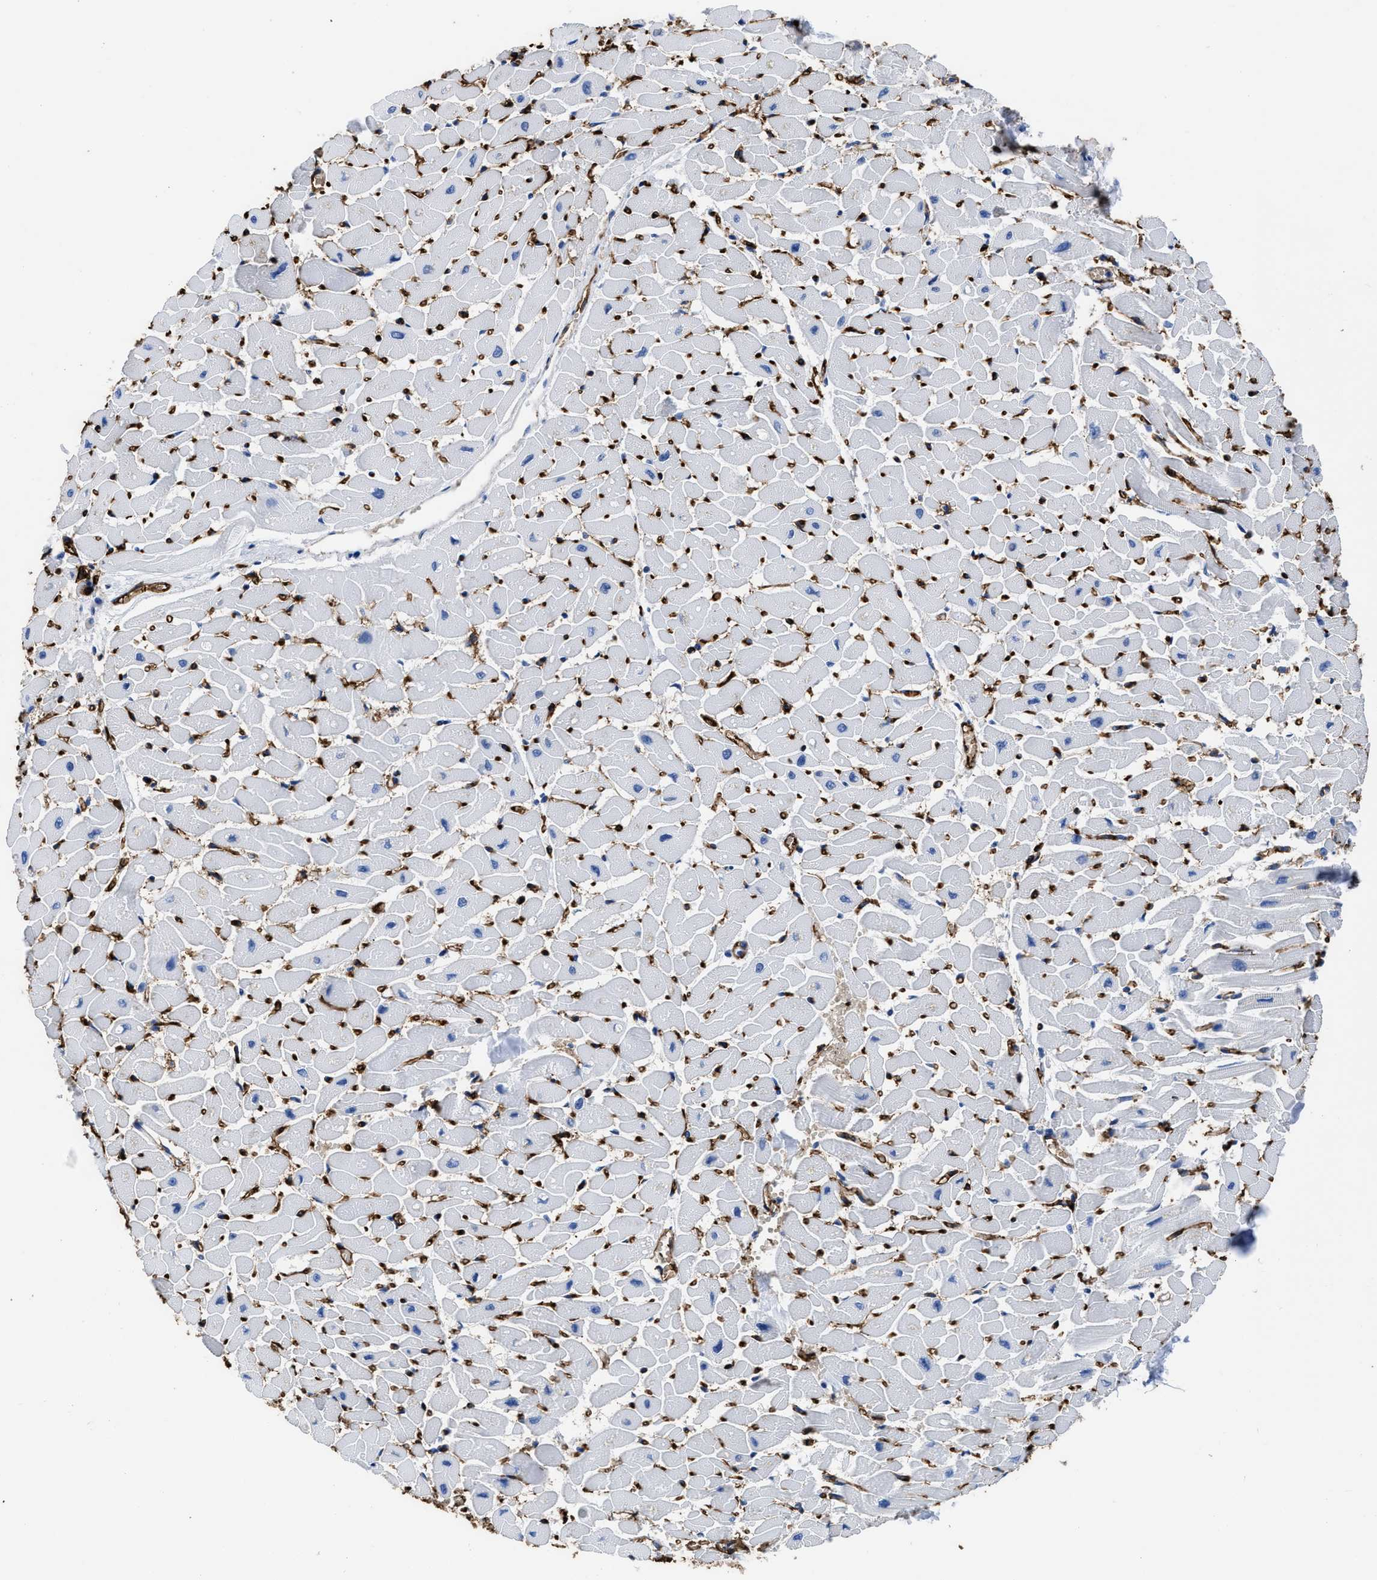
{"staining": {"intensity": "negative", "quantity": "none", "location": "none"}, "tissue": "heart muscle", "cell_type": "Cardiomyocytes", "image_type": "normal", "snomed": [{"axis": "morphology", "description": "Normal tissue, NOS"}, {"axis": "topography", "description": "Heart"}], "caption": "Immunohistochemistry (IHC) of unremarkable heart muscle displays no expression in cardiomyocytes. (DAB immunohistochemistry, high magnification).", "gene": "AQP1", "patient": {"sex": "female", "age": 19}}